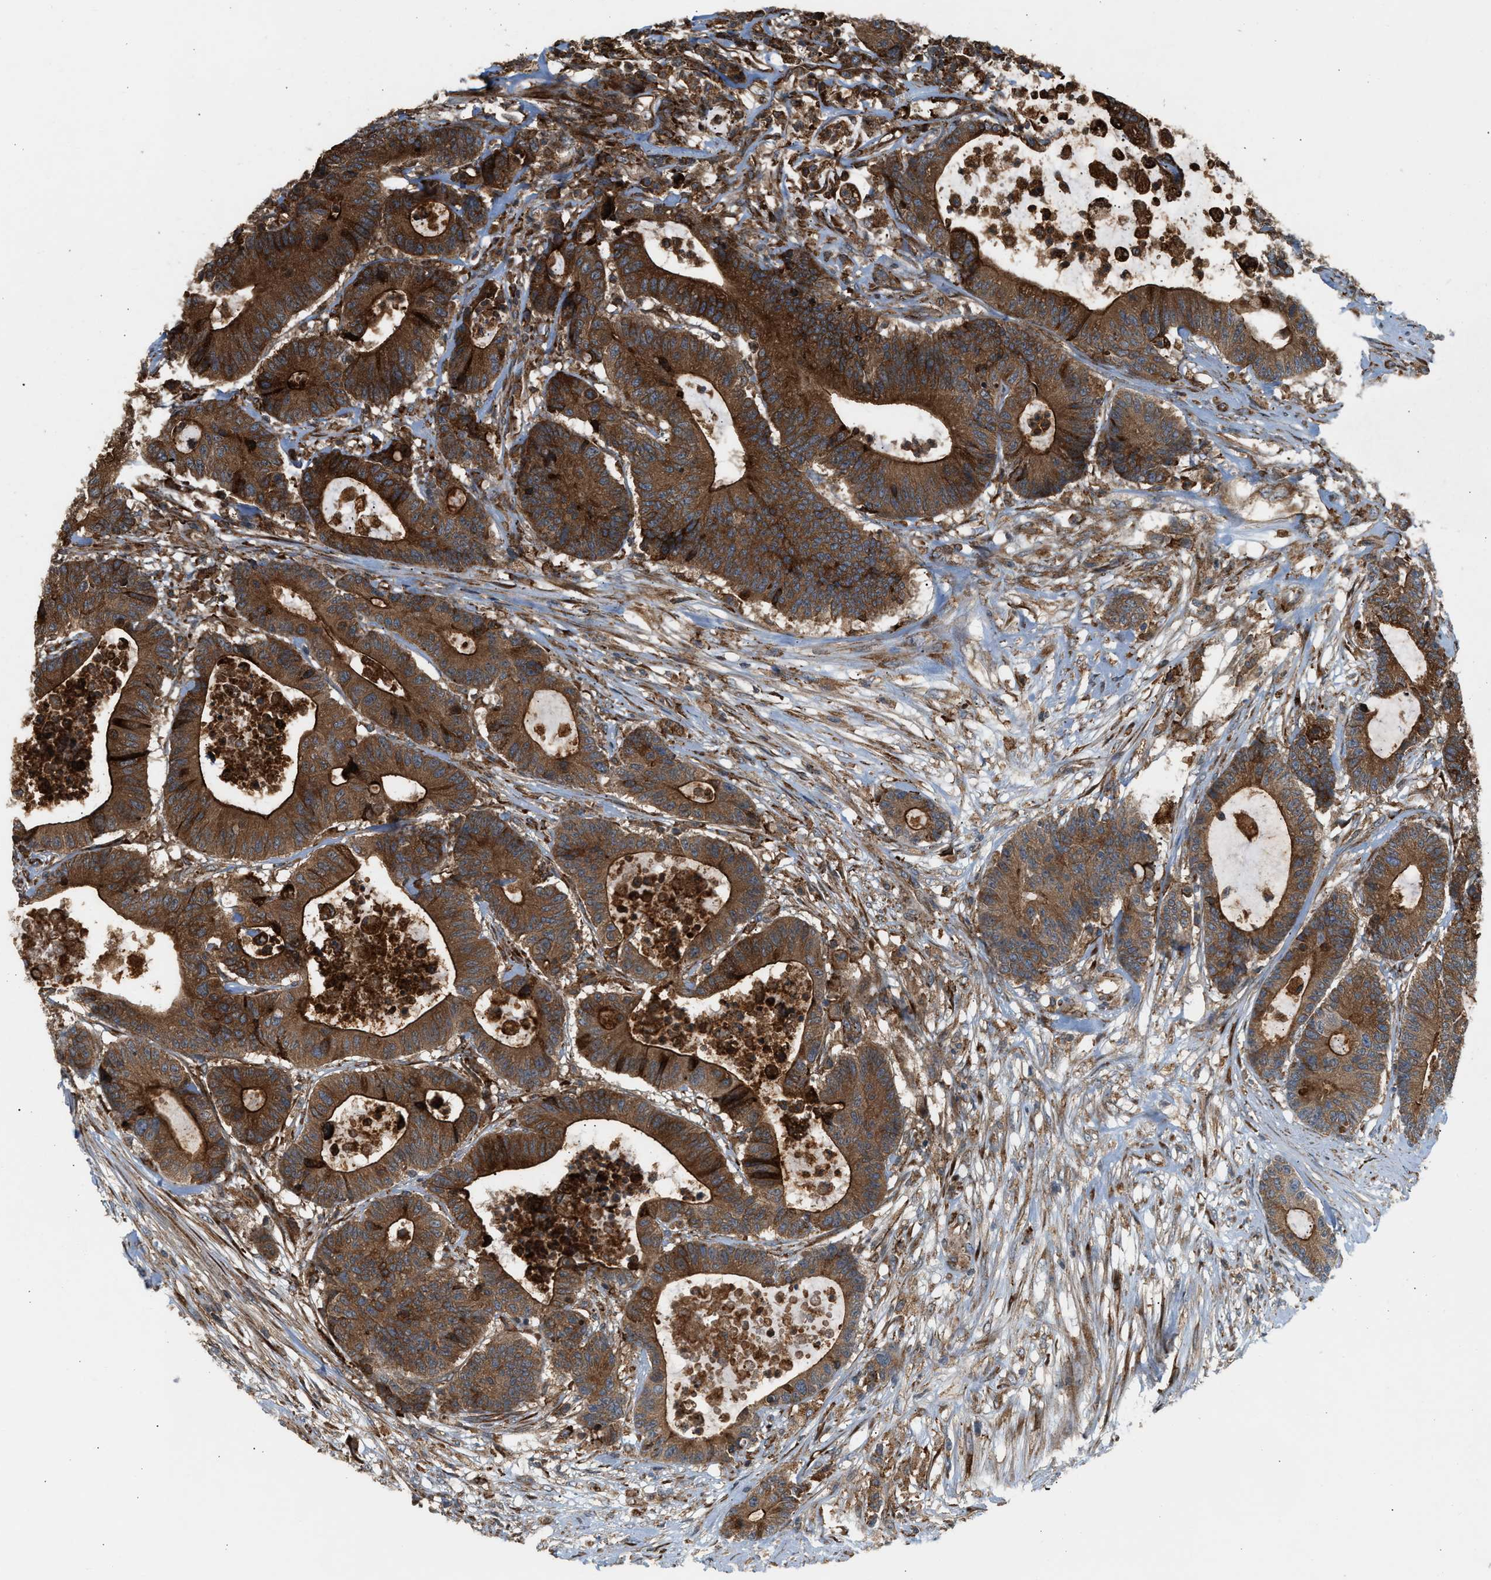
{"staining": {"intensity": "strong", "quantity": ">75%", "location": "cytoplasmic/membranous"}, "tissue": "colorectal cancer", "cell_type": "Tumor cells", "image_type": "cancer", "snomed": [{"axis": "morphology", "description": "Adenocarcinoma, NOS"}, {"axis": "topography", "description": "Colon"}], "caption": "A high amount of strong cytoplasmic/membranous expression is seen in about >75% of tumor cells in colorectal cancer (adenocarcinoma) tissue.", "gene": "BAIAP2L1", "patient": {"sex": "female", "age": 84}}